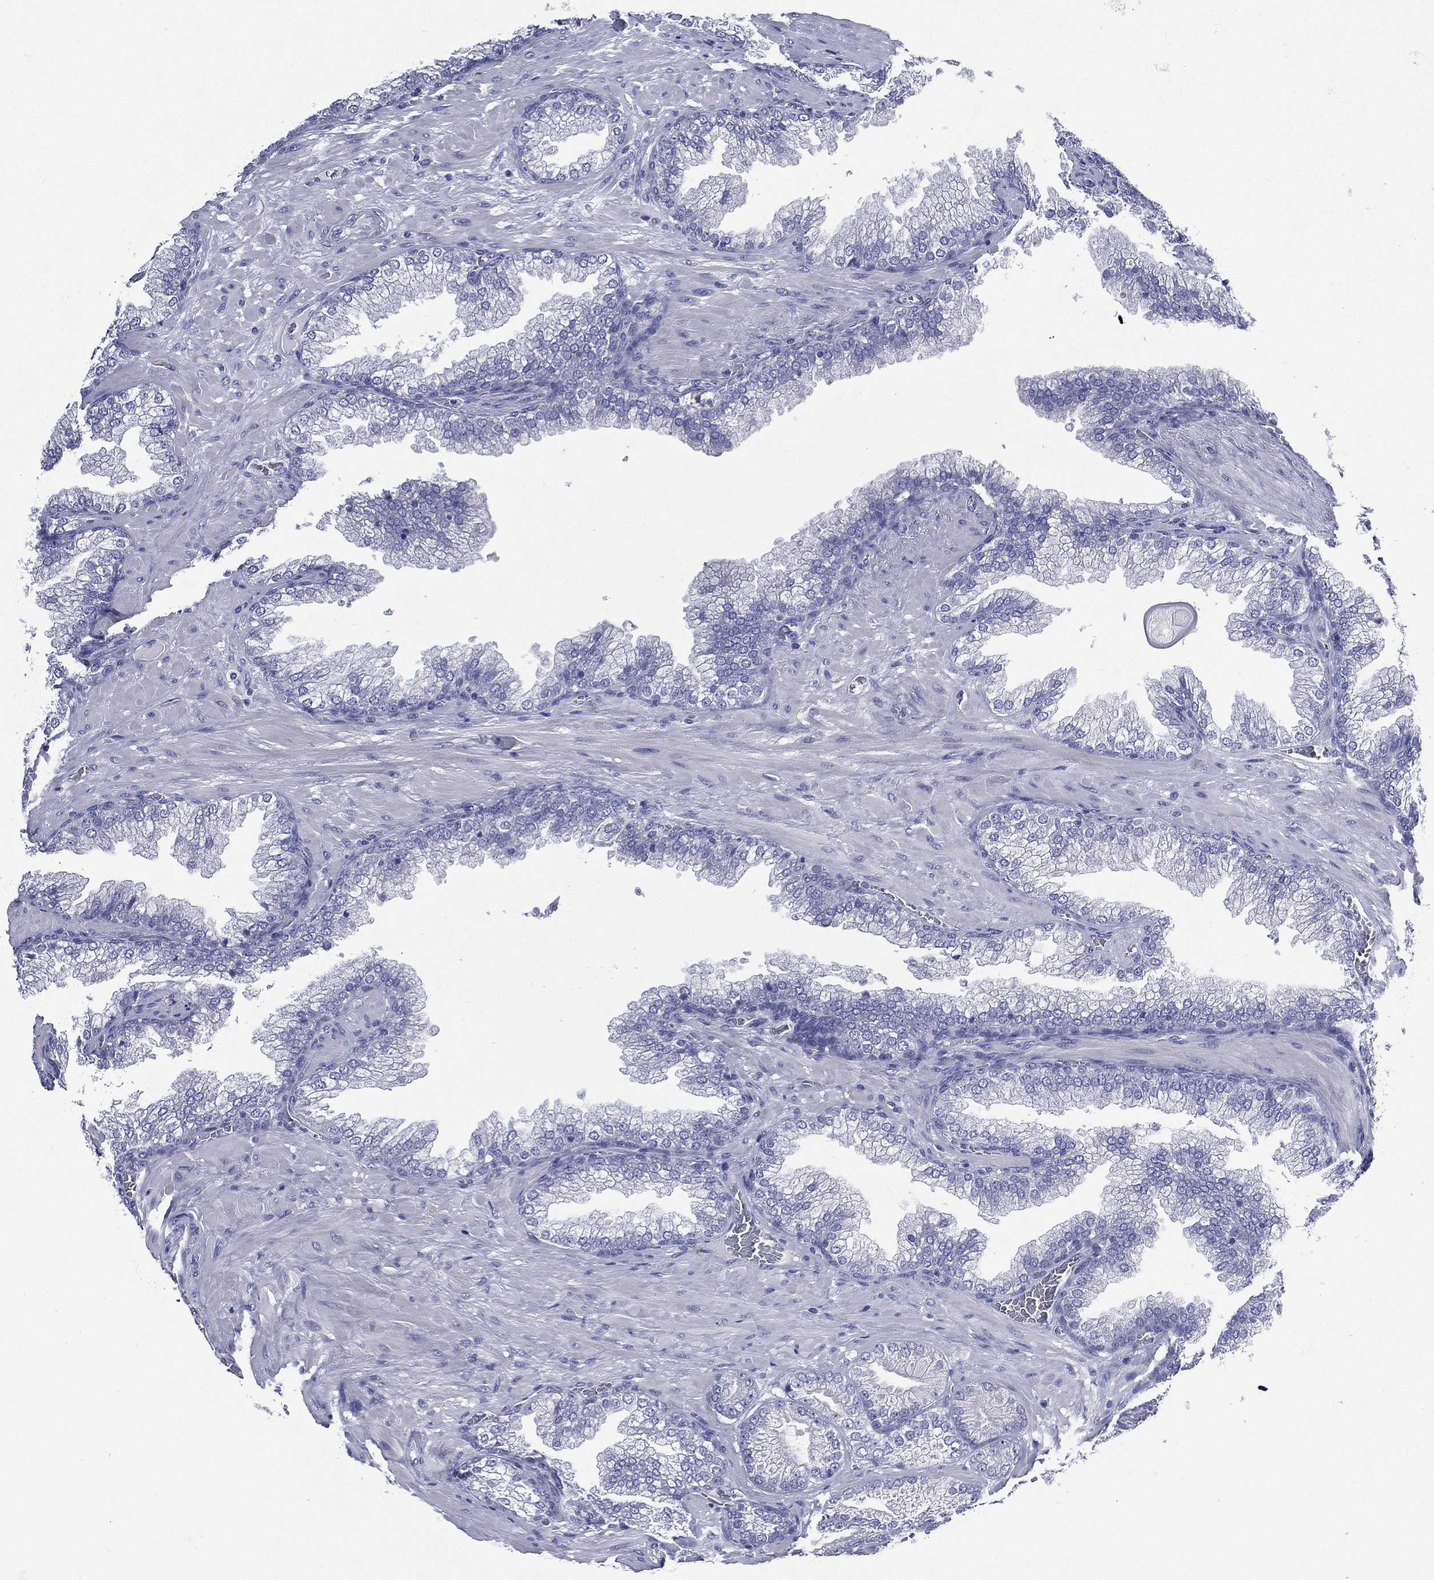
{"staining": {"intensity": "negative", "quantity": "none", "location": "none"}, "tissue": "prostate cancer", "cell_type": "Tumor cells", "image_type": "cancer", "snomed": [{"axis": "morphology", "description": "Adenocarcinoma, Low grade"}, {"axis": "topography", "description": "Prostate"}], "caption": "Immunohistochemistry histopathology image of human prostate cancer (adenocarcinoma (low-grade)) stained for a protein (brown), which exhibits no staining in tumor cells.", "gene": "TGM1", "patient": {"sex": "male", "age": 57}}